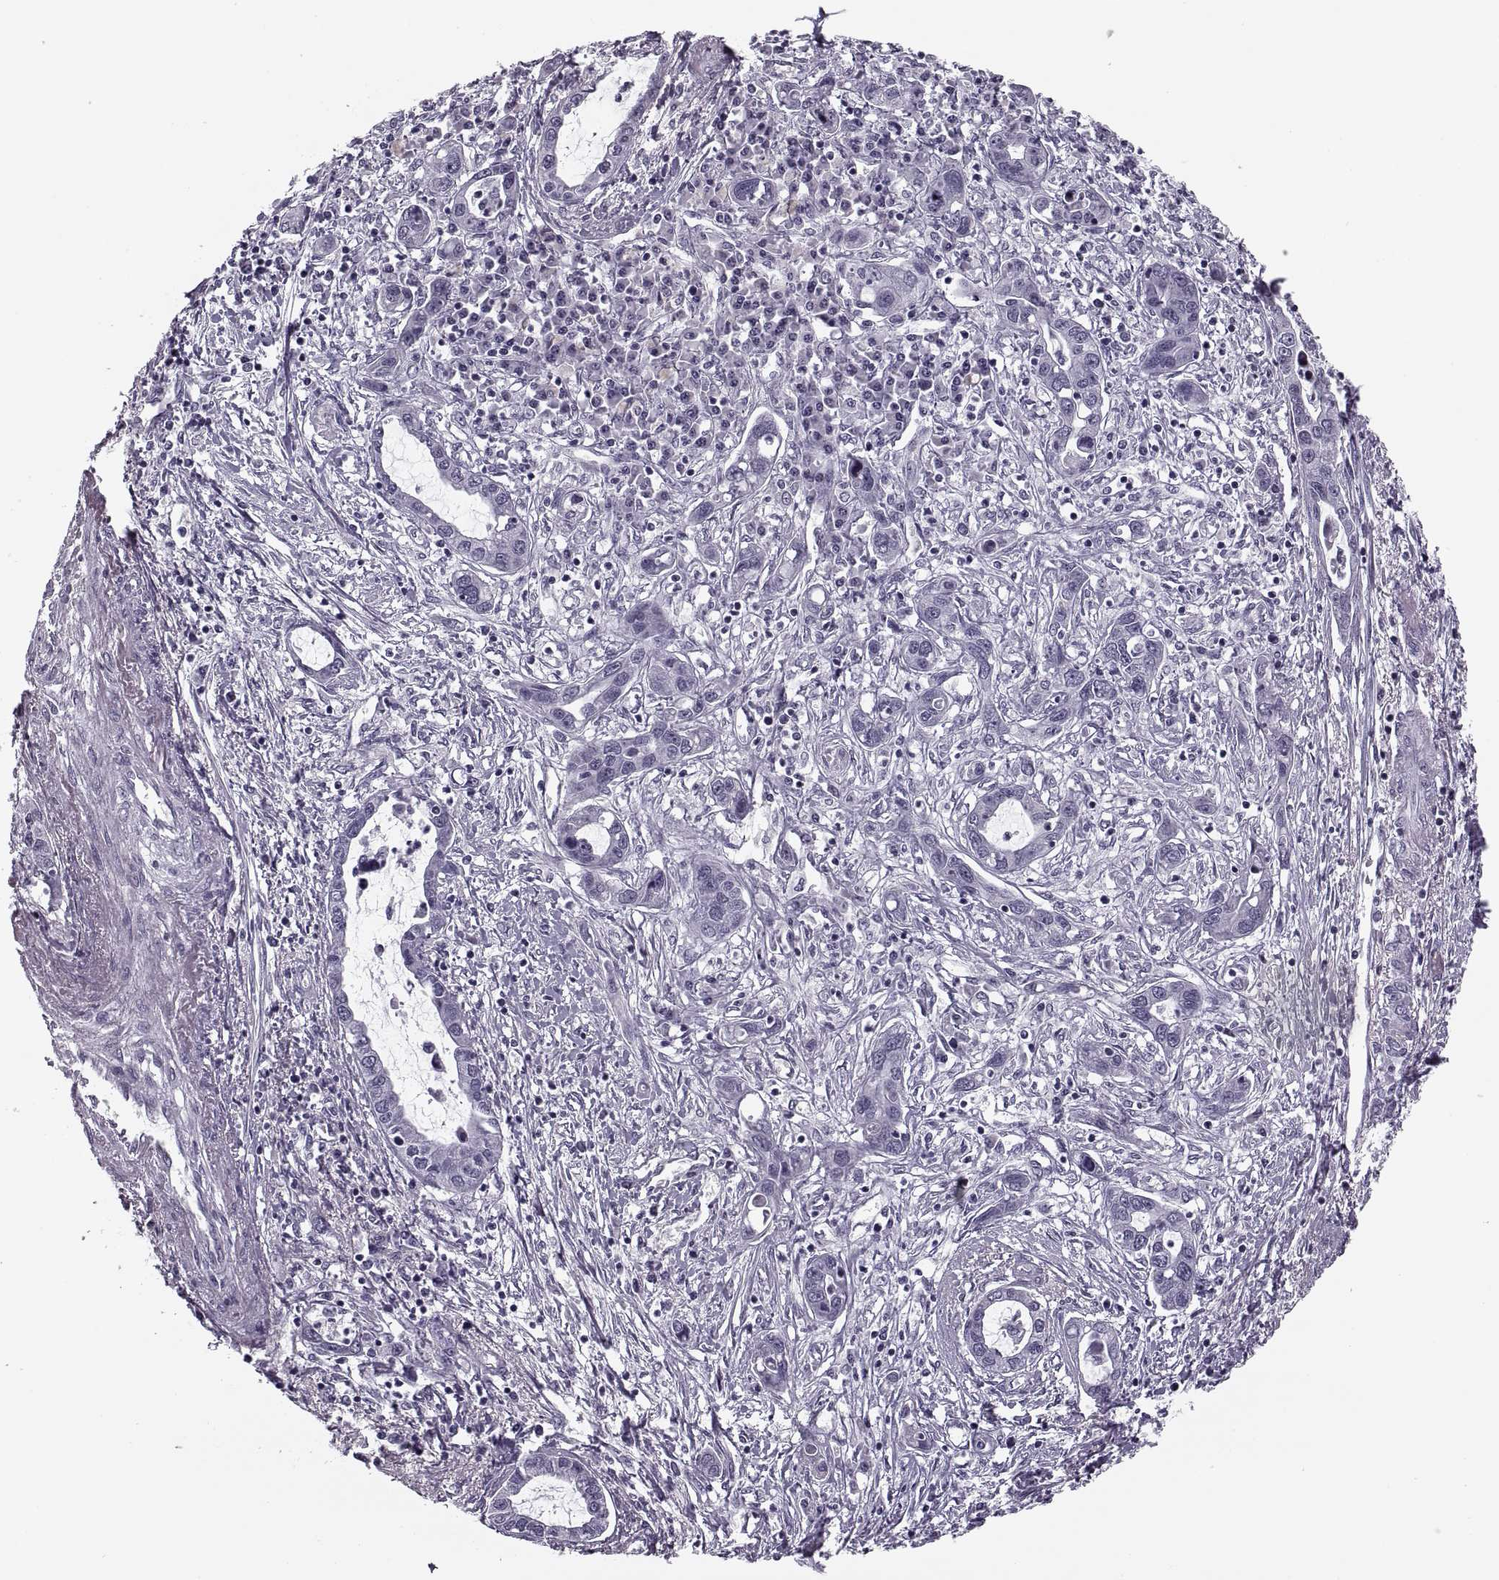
{"staining": {"intensity": "negative", "quantity": "none", "location": "none"}, "tissue": "liver cancer", "cell_type": "Tumor cells", "image_type": "cancer", "snomed": [{"axis": "morphology", "description": "Cholangiocarcinoma"}, {"axis": "topography", "description": "Liver"}], "caption": "Immunohistochemistry (IHC) of human liver cancer displays no expression in tumor cells.", "gene": "PAGE5", "patient": {"sex": "male", "age": 58}}